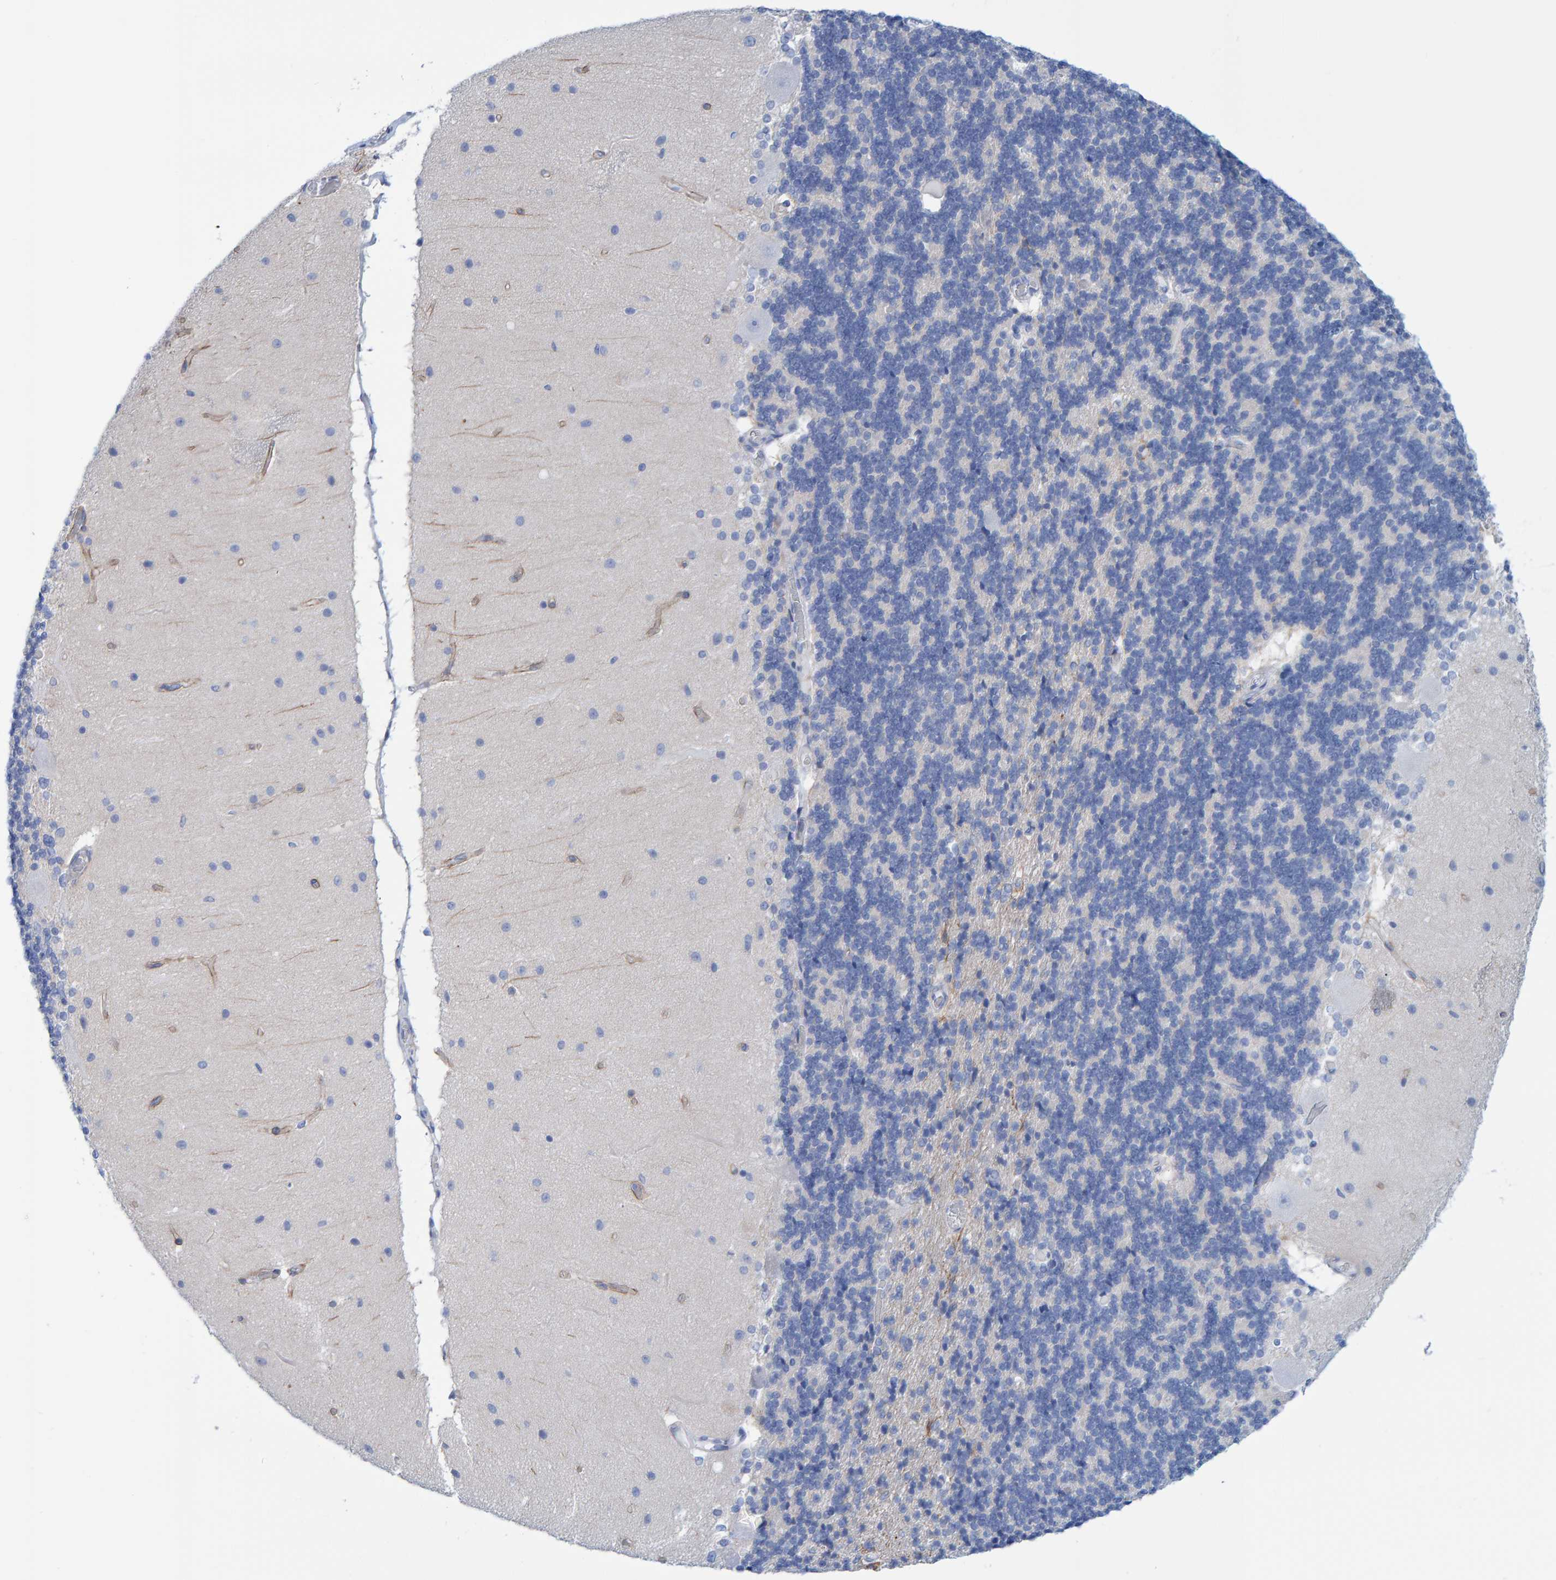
{"staining": {"intensity": "negative", "quantity": "none", "location": "none"}, "tissue": "cerebellum", "cell_type": "Cells in granular layer", "image_type": "normal", "snomed": [{"axis": "morphology", "description": "Normal tissue, NOS"}, {"axis": "topography", "description": "Cerebellum"}], "caption": "Unremarkable cerebellum was stained to show a protein in brown. There is no significant expression in cells in granular layer.", "gene": "JAKMIP3", "patient": {"sex": "female", "age": 54}}